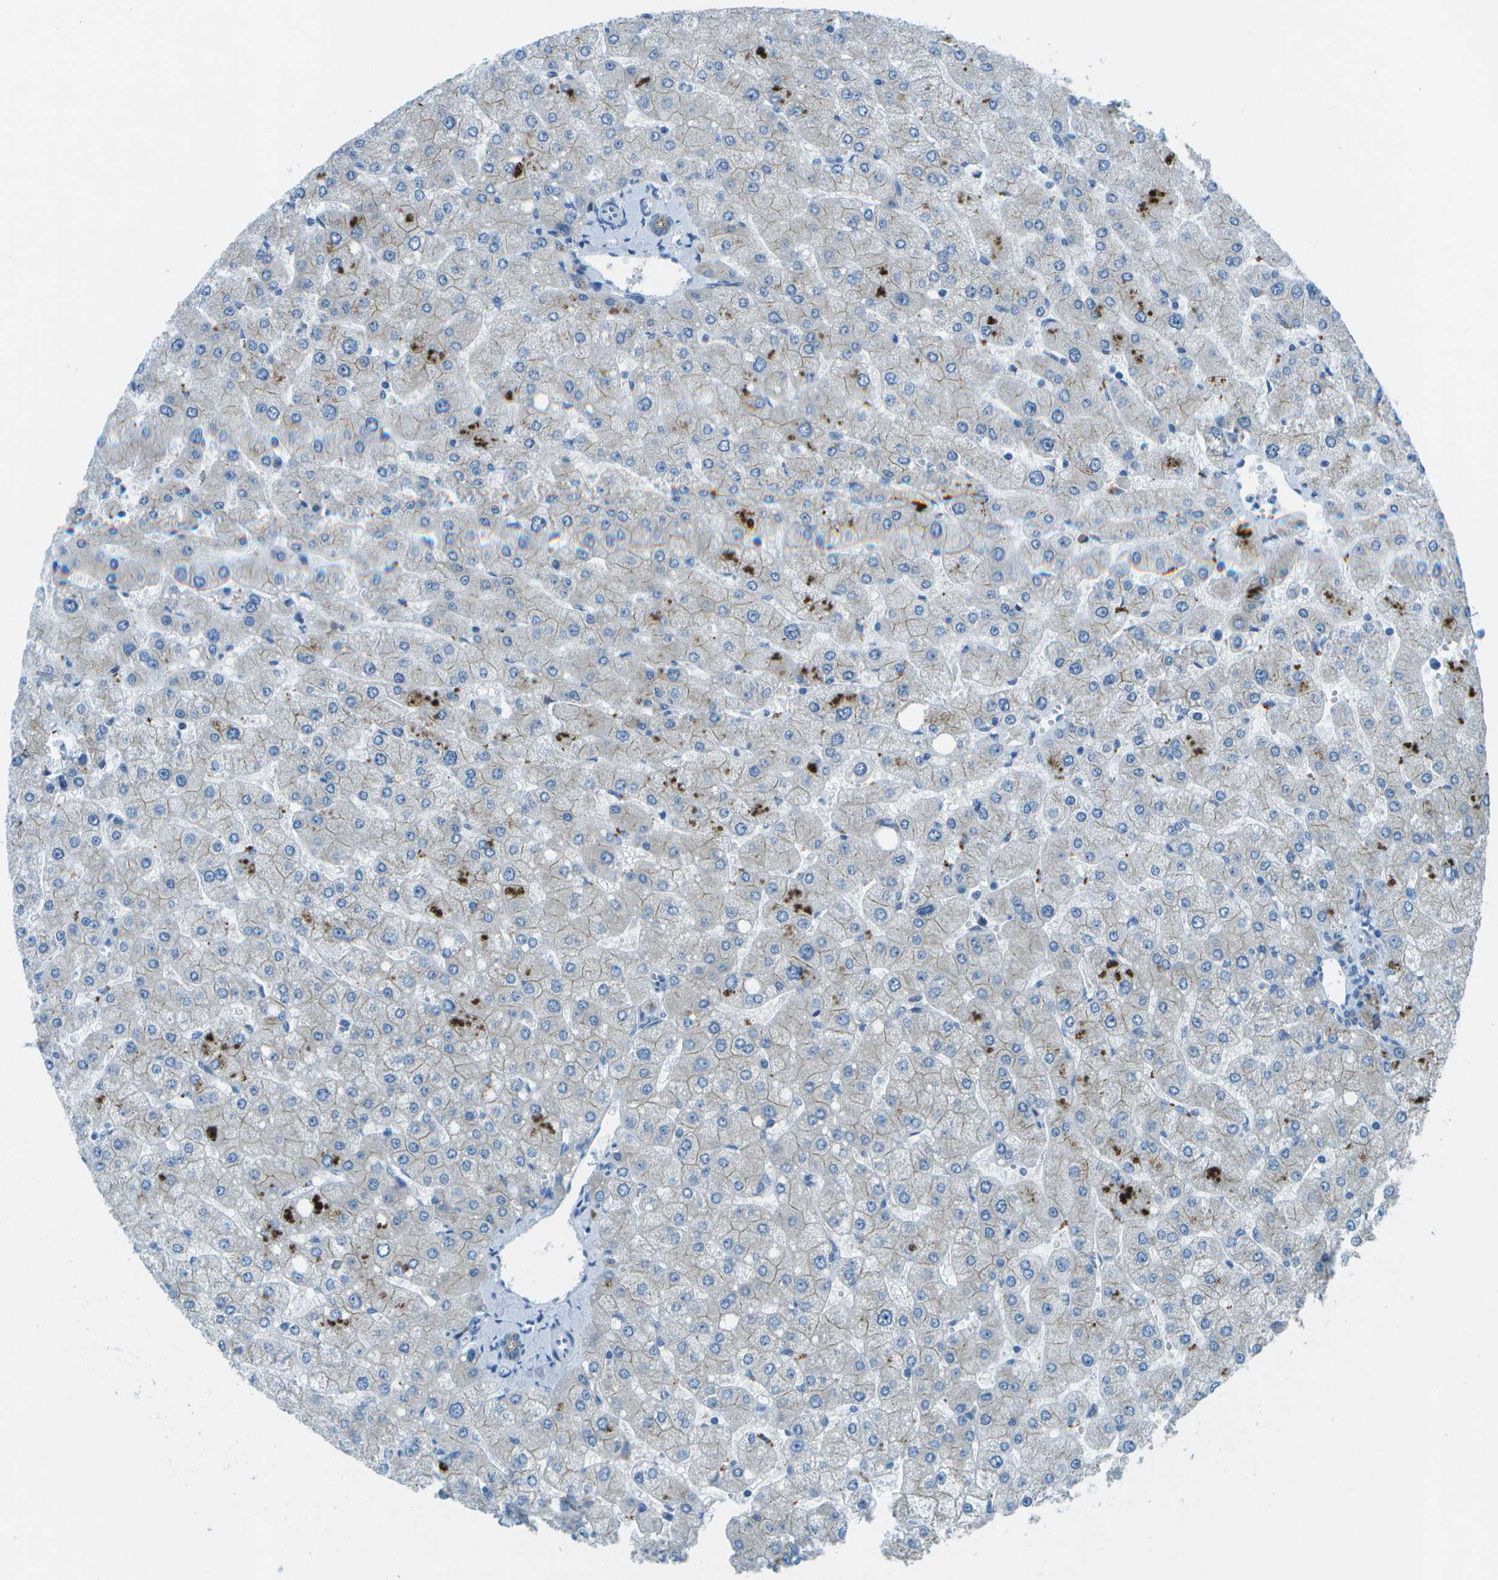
{"staining": {"intensity": "negative", "quantity": "none", "location": "none"}, "tissue": "liver", "cell_type": "Cholangiocytes", "image_type": "normal", "snomed": [{"axis": "morphology", "description": "Normal tissue, NOS"}, {"axis": "topography", "description": "Liver"}], "caption": "Cholangiocytes show no significant protein expression in normal liver. The staining is performed using DAB brown chromogen with nuclei counter-stained in using hematoxylin.", "gene": "KCTD3", "patient": {"sex": "male", "age": 55}}